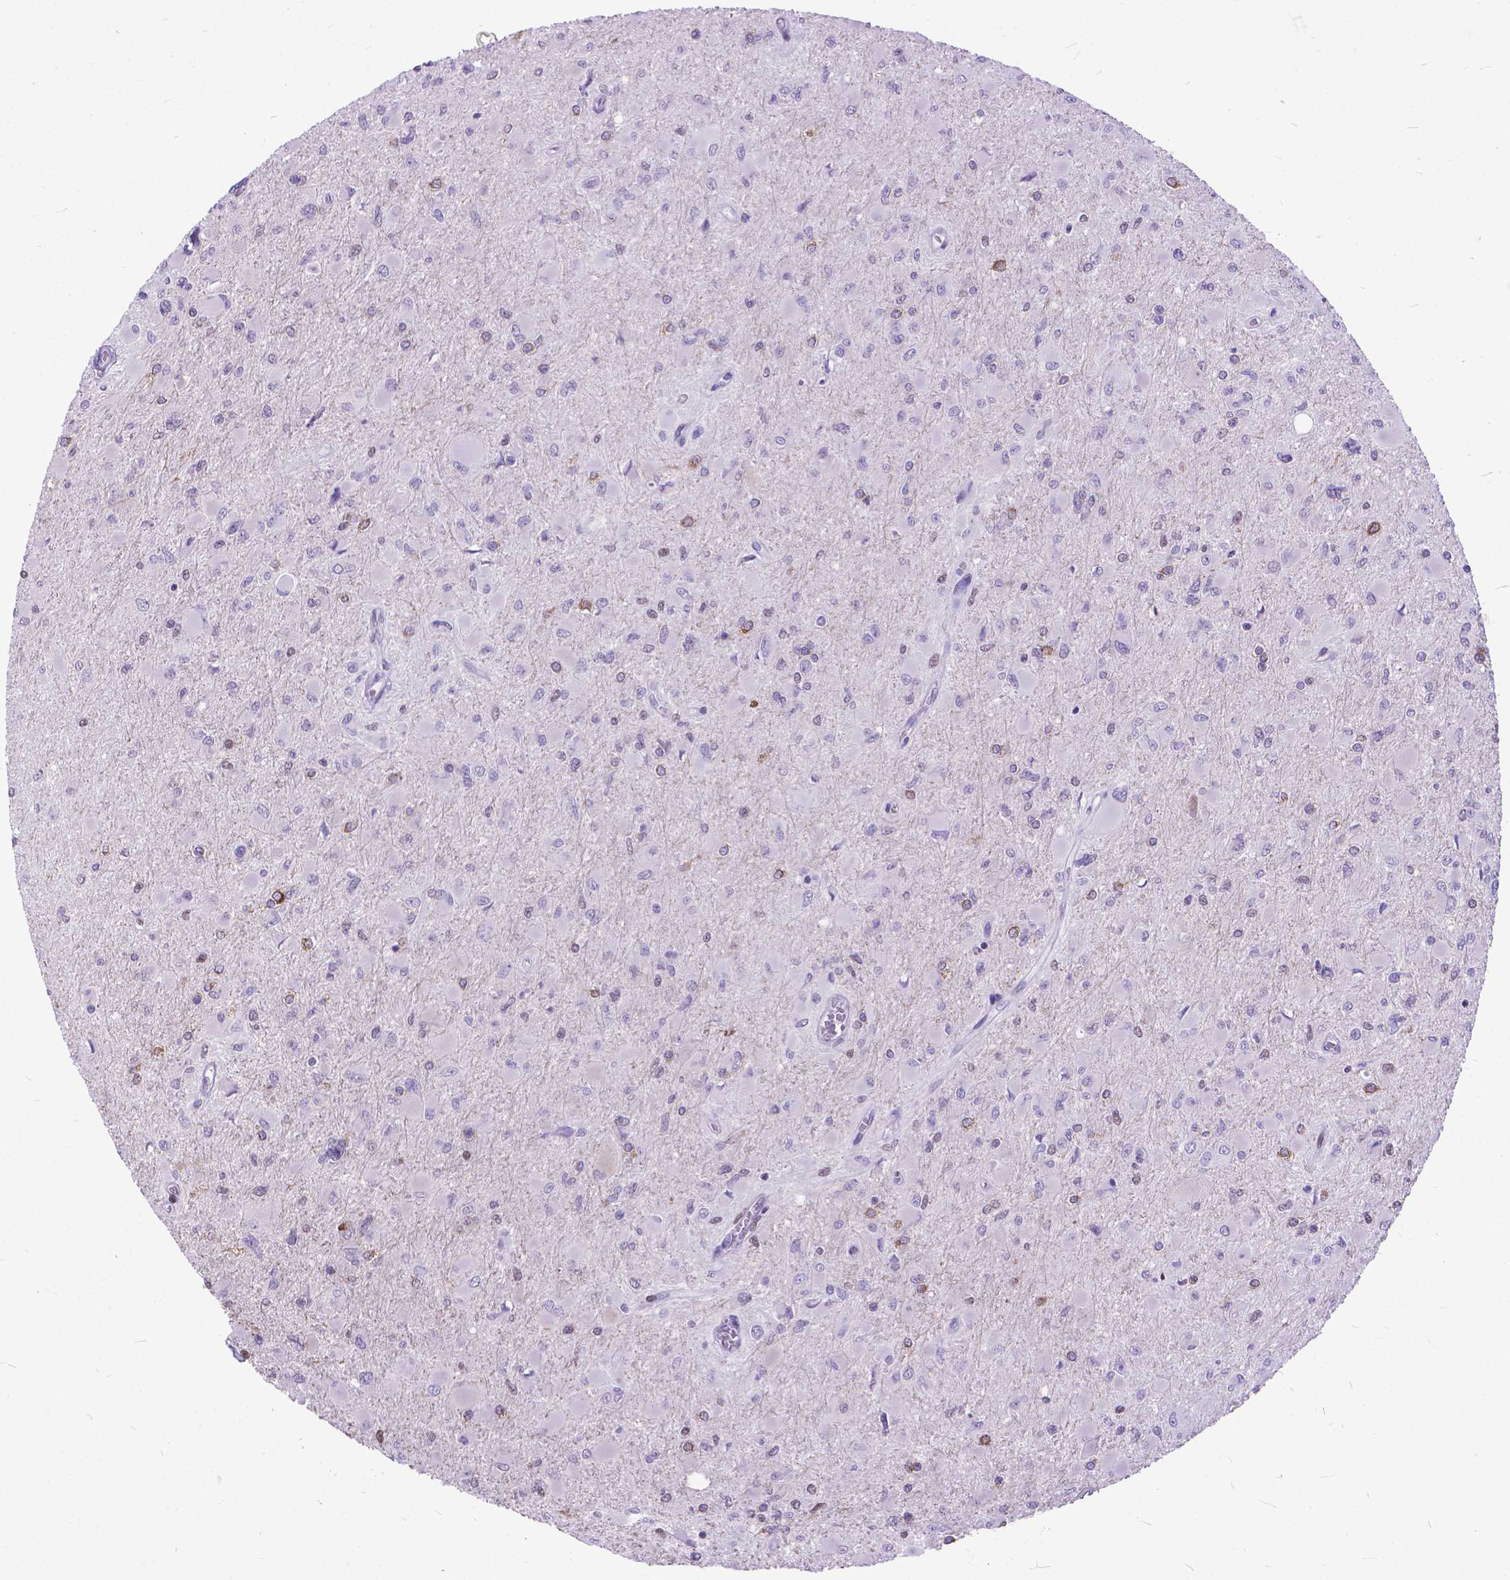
{"staining": {"intensity": "moderate", "quantity": "<25%", "location": "cytoplasmic/membranous"}, "tissue": "glioma", "cell_type": "Tumor cells", "image_type": "cancer", "snomed": [{"axis": "morphology", "description": "Glioma, malignant, High grade"}, {"axis": "topography", "description": "Cerebral cortex"}], "caption": "IHC staining of malignant glioma (high-grade), which demonstrates low levels of moderate cytoplasmic/membranous positivity in approximately <25% of tumor cells indicating moderate cytoplasmic/membranous protein staining. The staining was performed using DAB (3,3'-diaminobenzidine) (brown) for protein detection and nuclei were counterstained in hematoxylin (blue).", "gene": "POLE4", "patient": {"sex": "female", "age": 36}}